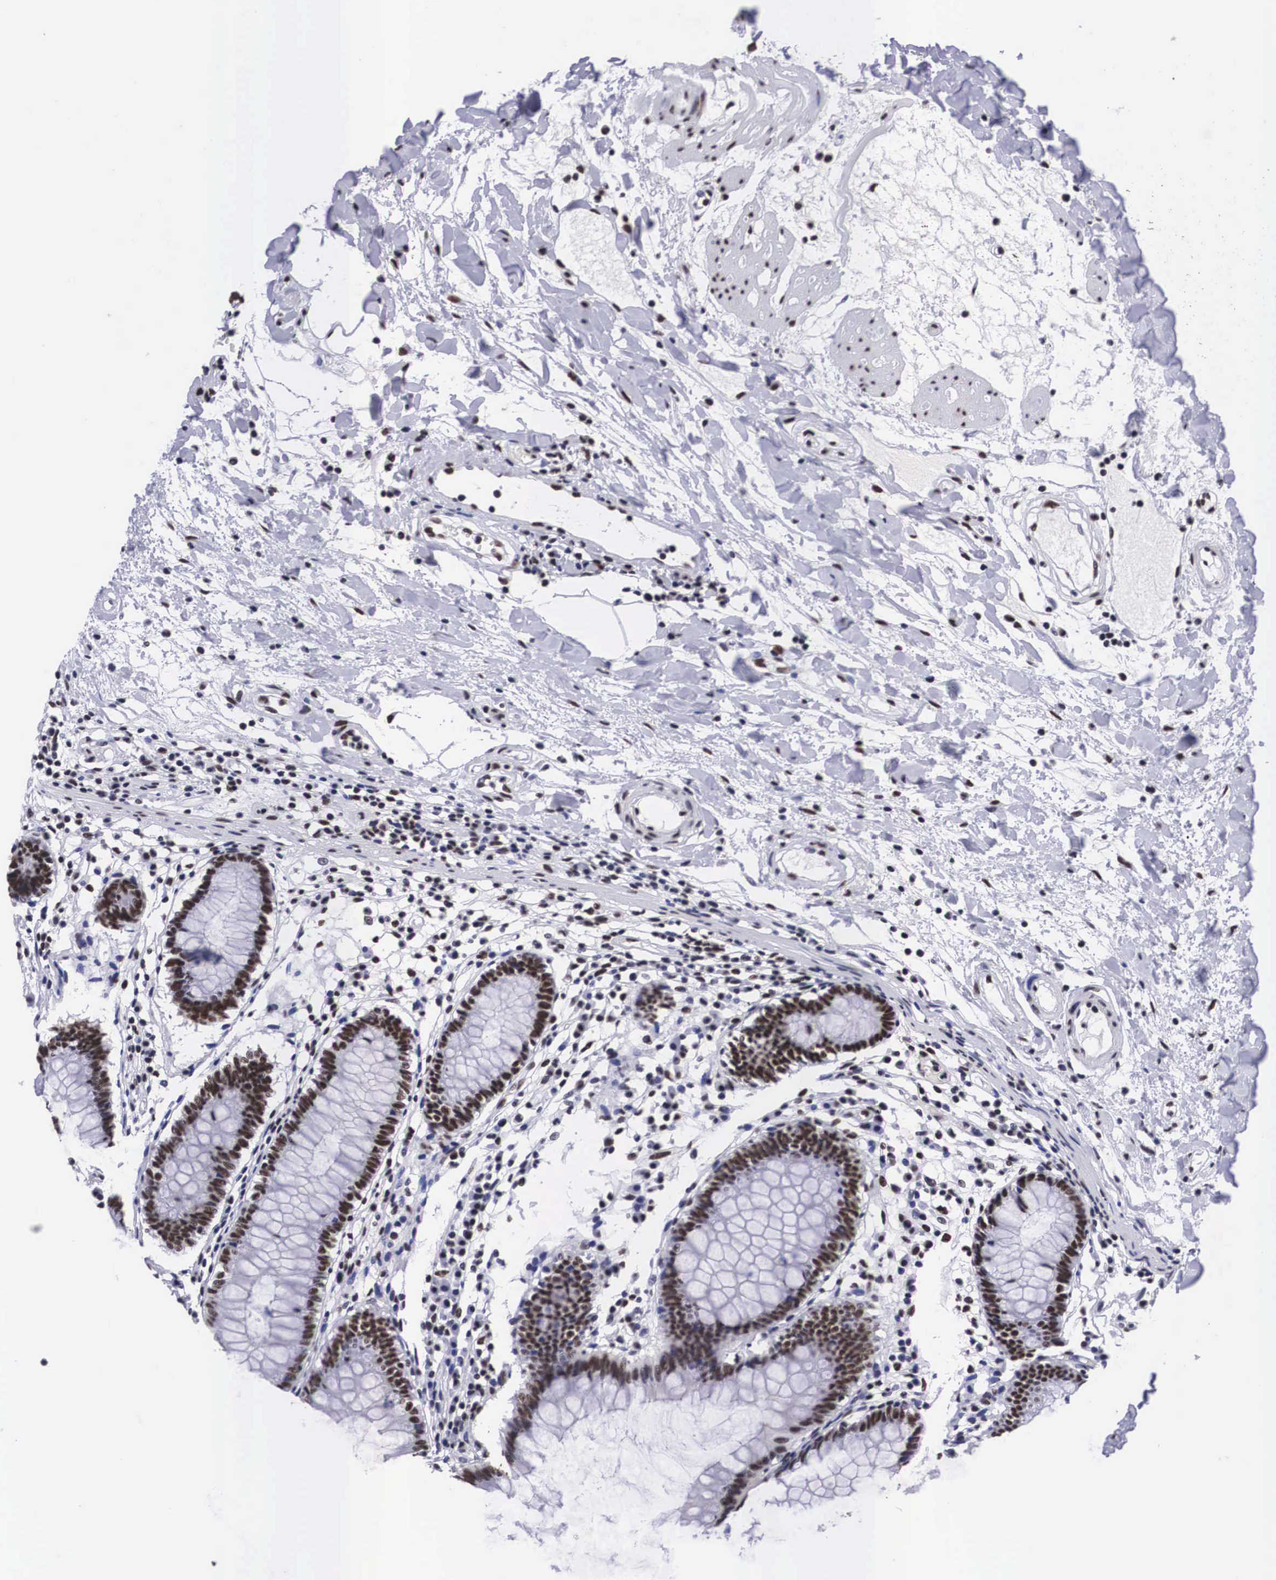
{"staining": {"intensity": "moderate", "quantity": ">75%", "location": "nuclear"}, "tissue": "colon", "cell_type": "Endothelial cells", "image_type": "normal", "snomed": [{"axis": "morphology", "description": "Normal tissue, NOS"}, {"axis": "topography", "description": "Colon"}], "caption": "Endothelial cells demonstrate moderate nuclear expression in about >75% of cells in benign colon. Immunohistochemistry (ihc) stains the protein of interest in brown and the nuclei are stained blue.", "gene": "SF3A1", "patient": {"sex": "female", "age": 55}}